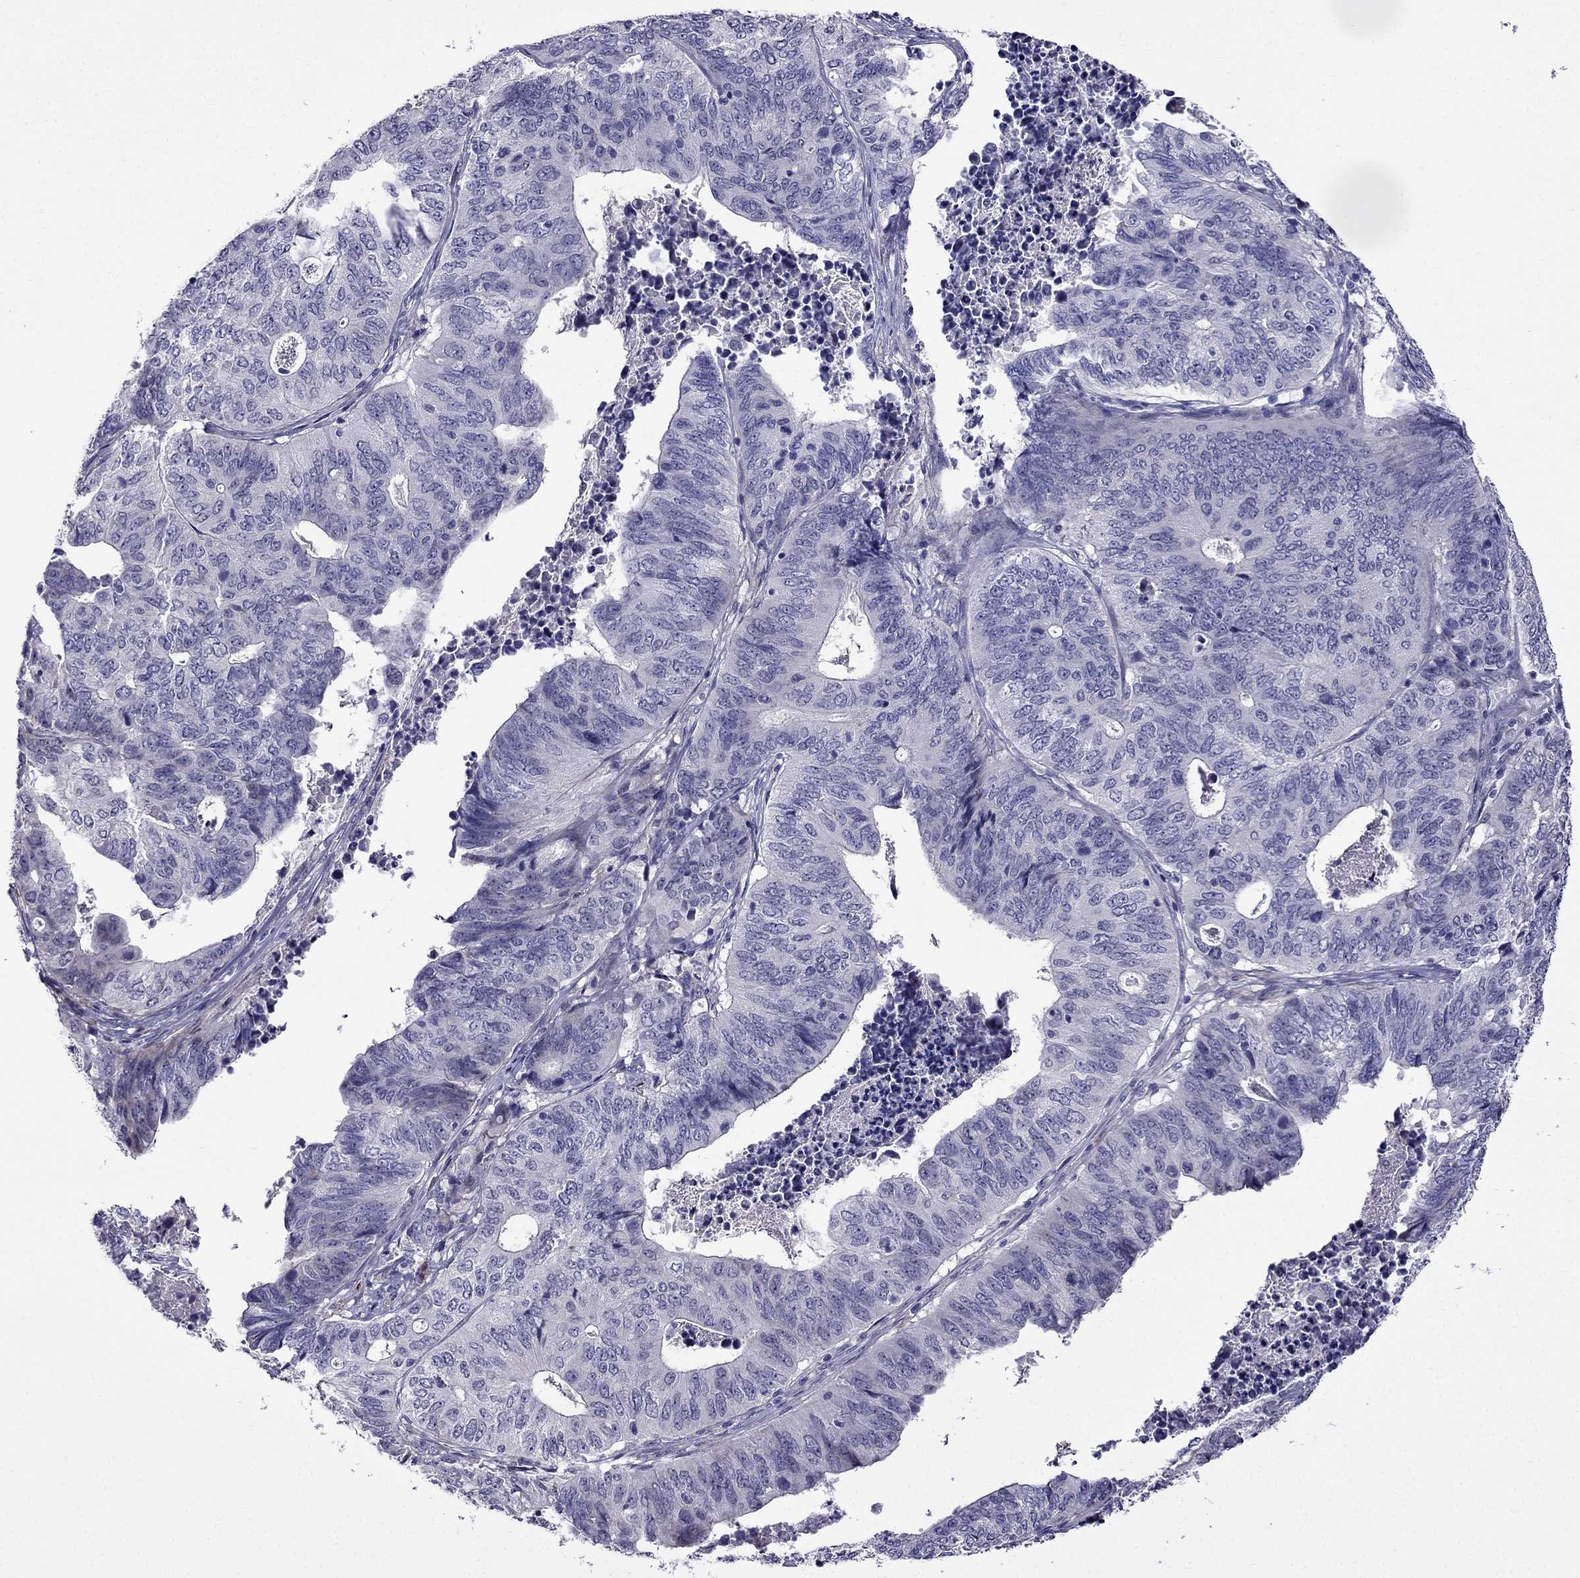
{"staining": {"intensity": "negative", "quantity": "none", "location": "none"}, "tissue": "stomach cancer", "cell_type": "Tumor cells", "image_type": "cancer", "snomed": [{"axis": "morphology", "description": "Adenocarcinoma, NOS"}, {"axis": "topography", "description": "Stomach, upper"}], "caption": "There is no significant staining in tumor cells of stomach cancer.", "gene": "PI16", "patient": {"sex": "female", "age": 67}}